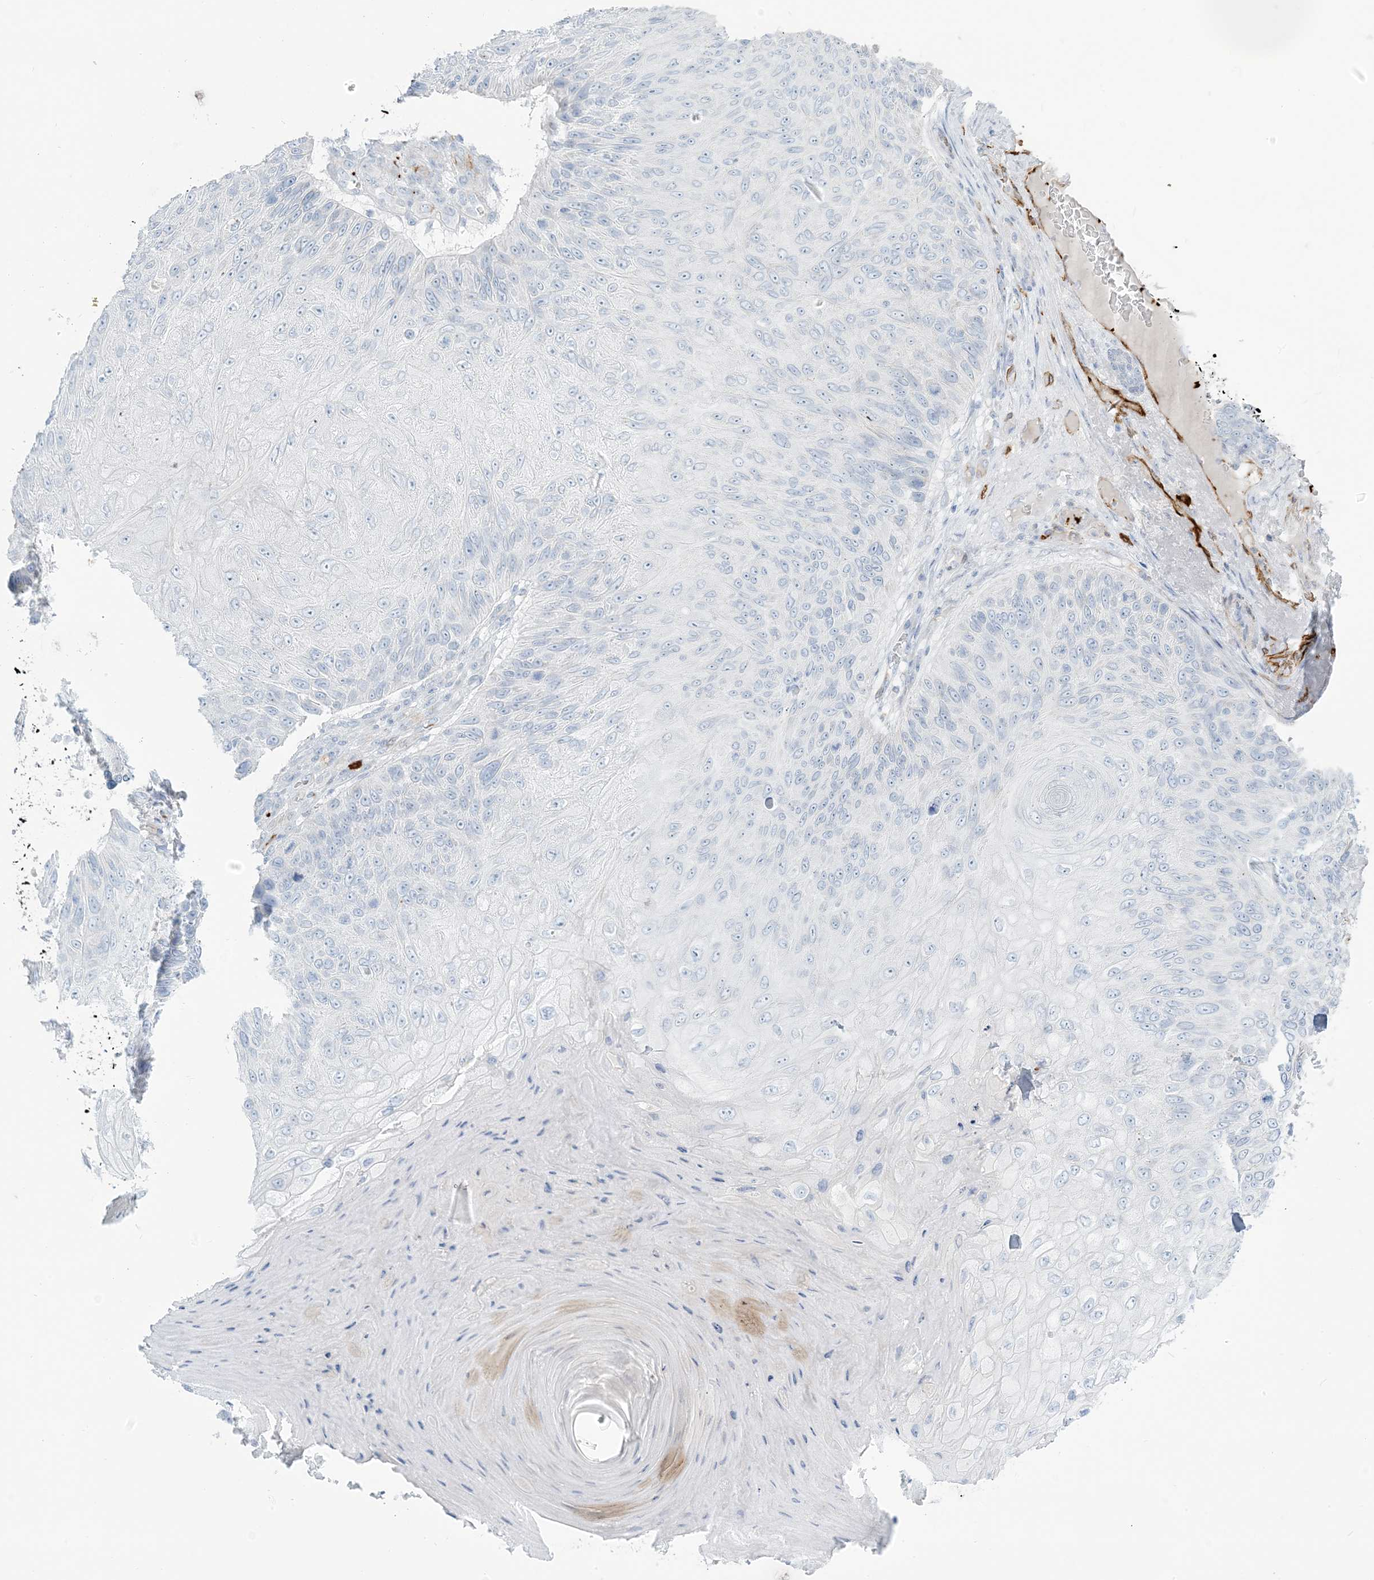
{"staining": {"intensity": "negative", "quantity": "none", "location": "none"}, "tissue": "skin cancer", "cell_type": "Tumor cells", "image_type": "cancer", "snomed": [{"axis": "morphology", "description": "Squamous cell carcinoma, NOS"}, {"axis": "topography", "description": "Skin"}], "caption": "Tumor cells are negative for protein expression in human skin squamous cell carcinoma.", "gene": "EPS8L3", "patient": {"sex": "female", "age": 88}}